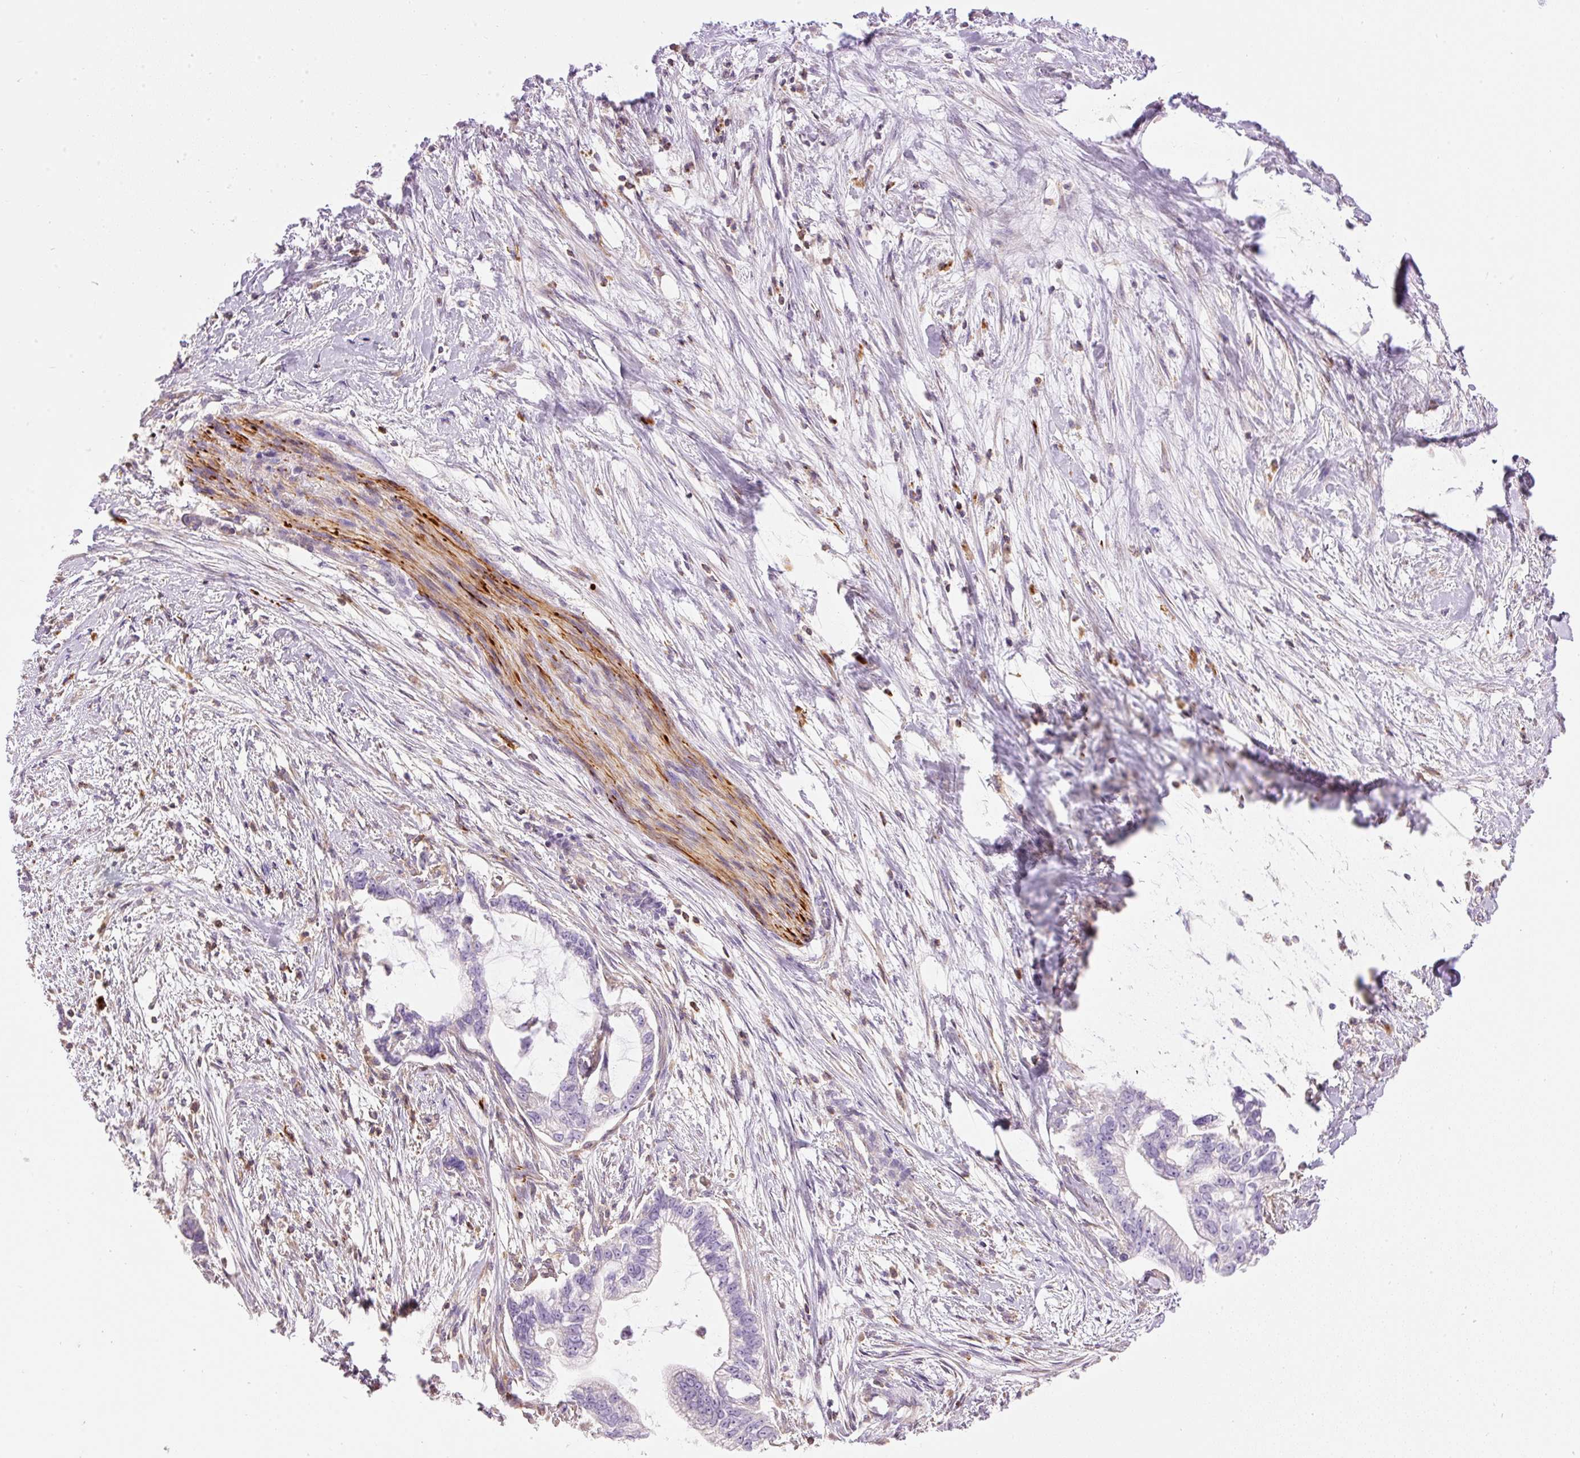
{"staining": {"intensity": "negative", "quantity": "none", "location": "none"}, "tissue": "pancreatic cancer", "cell_type": "Tumor cells", "image_type": "cancer", "snomed": [{"axis": "morphology", "description": "Adenocarcinoma, NOS"}, {"axis": "topography", "description": "Pancreas"}], "caption": "DAB (3,3'-diaminobenzidine) immunohistochemical staining of human adenocarcinoma (pancreatic) shows no significant expression in tumor cells.", "gene": "DOK6", "patient": {"sex": "male", "age": 70}}